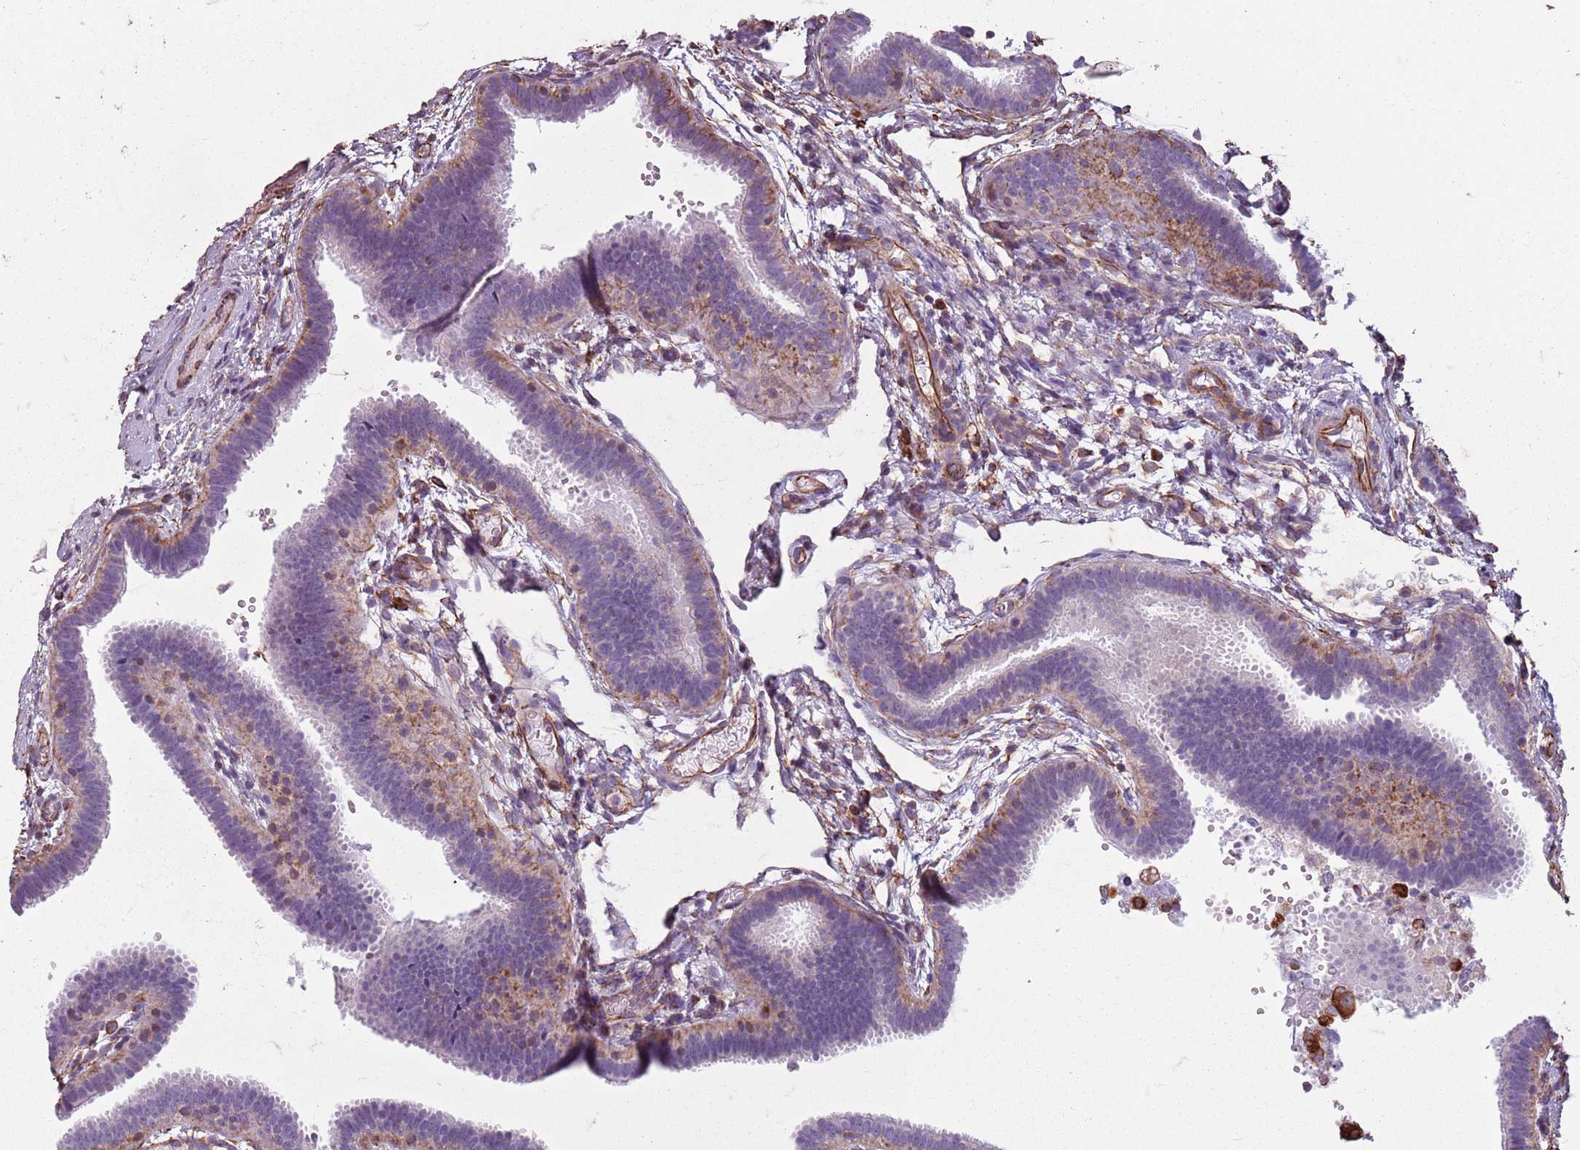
{"staining": {"intensity": "moderate", "quantity": "<25%", "location": "cytoplasmic/membranous"}, "tissue": "fallopian tube", "cell_type": "Glandular cells", "image_type": "normal", "snomed": [{"axis": "morphology", "description": "Normal tissue, NOS"}, {"axis": "topography", "description": "Fallopian tube"}], "caption": "Fallopian tube stained with immunohistochemistry (IHC) exhibits moderate cytoplasmic/membranous staining in approximately <25% of glandular cells. Nuclei are stained in blue.", "gene": "TAS2R38", "patient": {"sex": "female", "age": 37}}